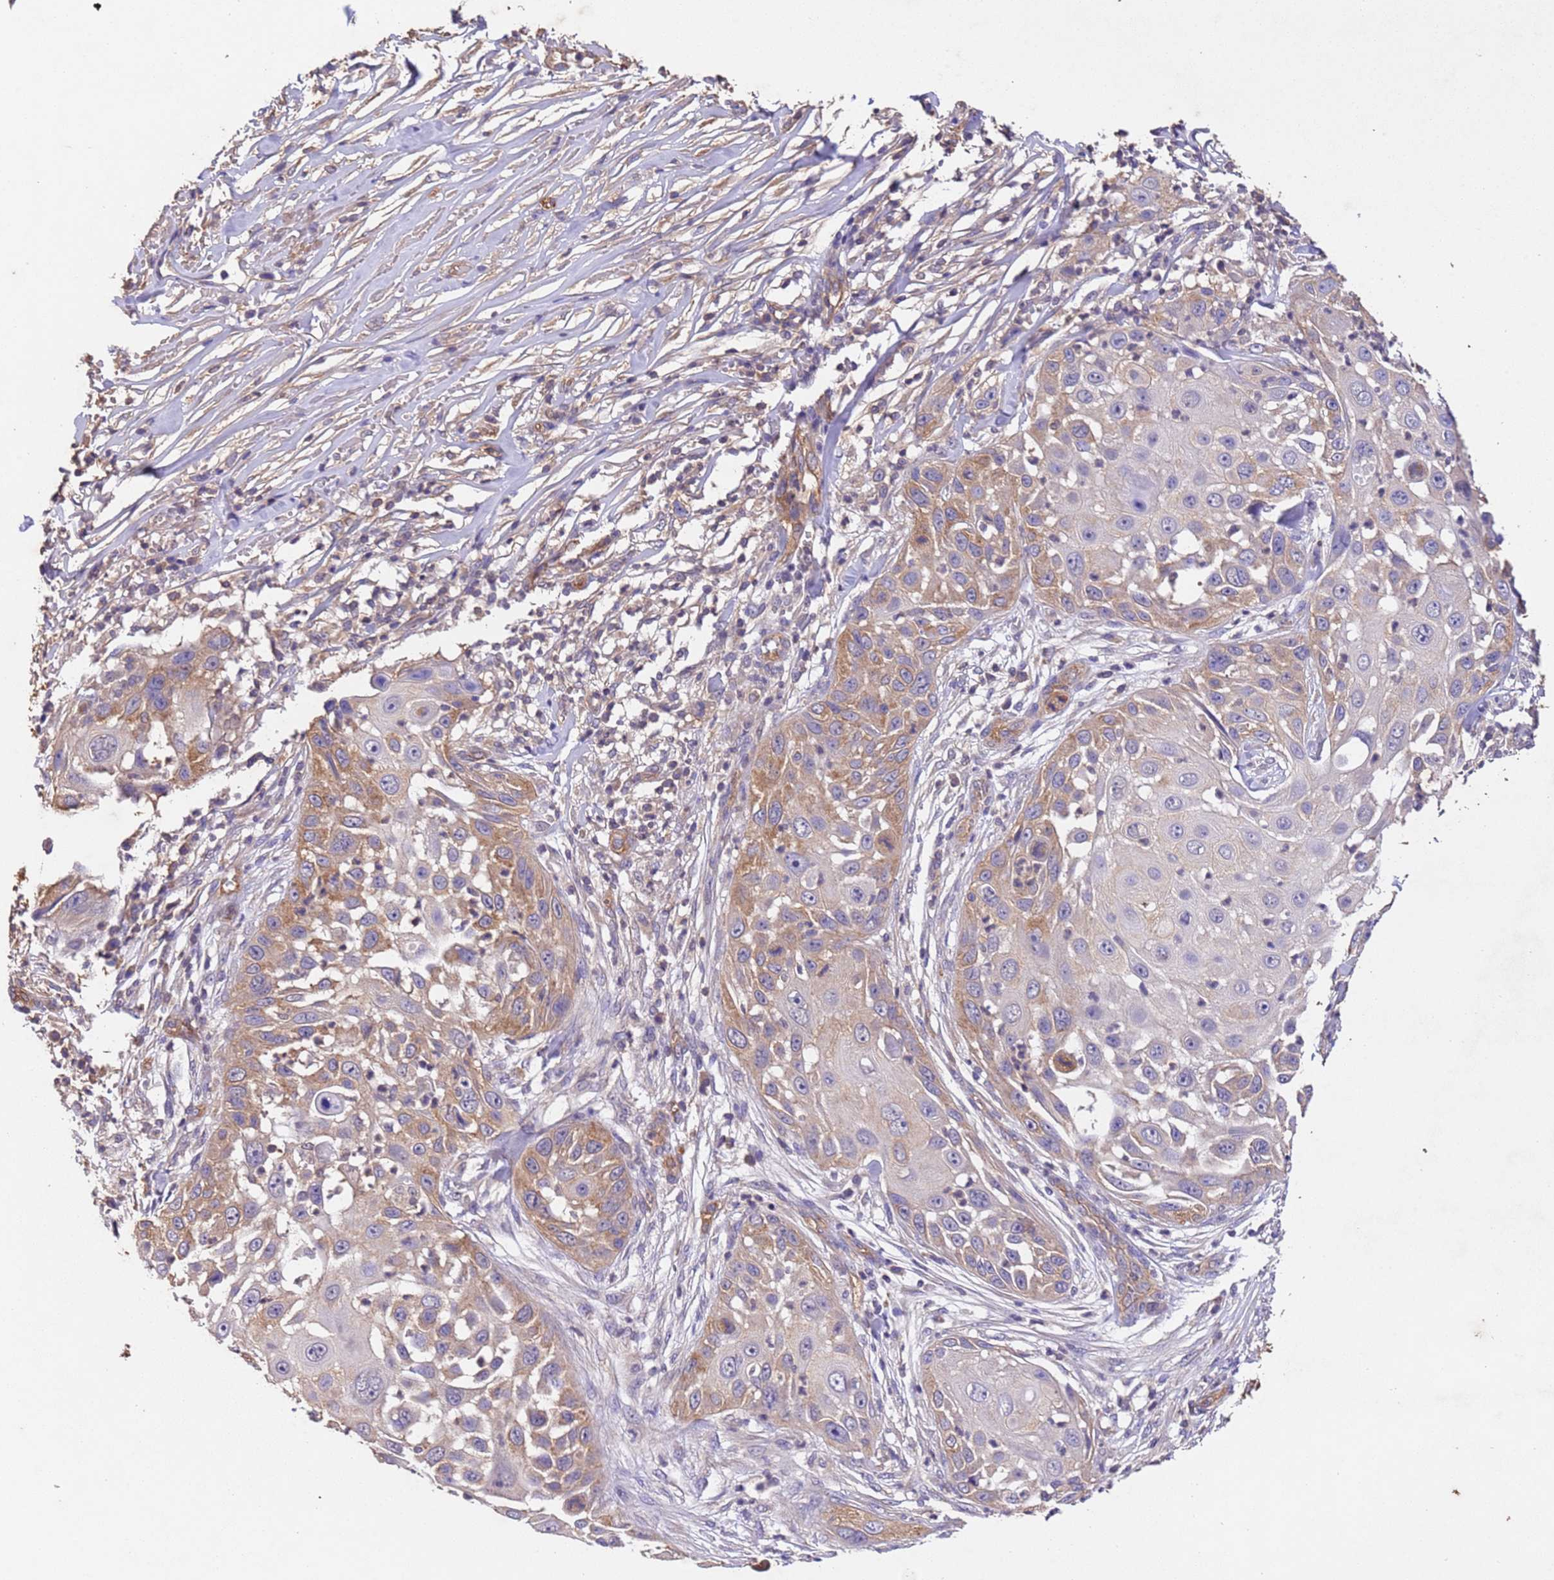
{"staining": {"intensity": "moderate", "quantity": "<25%", "location": "cytoplasmic/membranous"}, "tissue": "skin cancer", "cell_type": "Tumor cells", "image_type": "cancer", "snomed": [{"axis": "morphology", "description": "Squamous cell carcinoma, NOS"}, {"axis": "topography", "description": "Skin"}], "caption": "Moderate cytoplasmic/membranous protein positivity is present in approximately <25% of tumor cells in skin squamous cell carcinoma. (Brightfield microscopy of DAB IHC at high magnification).", "gene": "MTX3", "patient": {"sex": "female", "age": 44}}